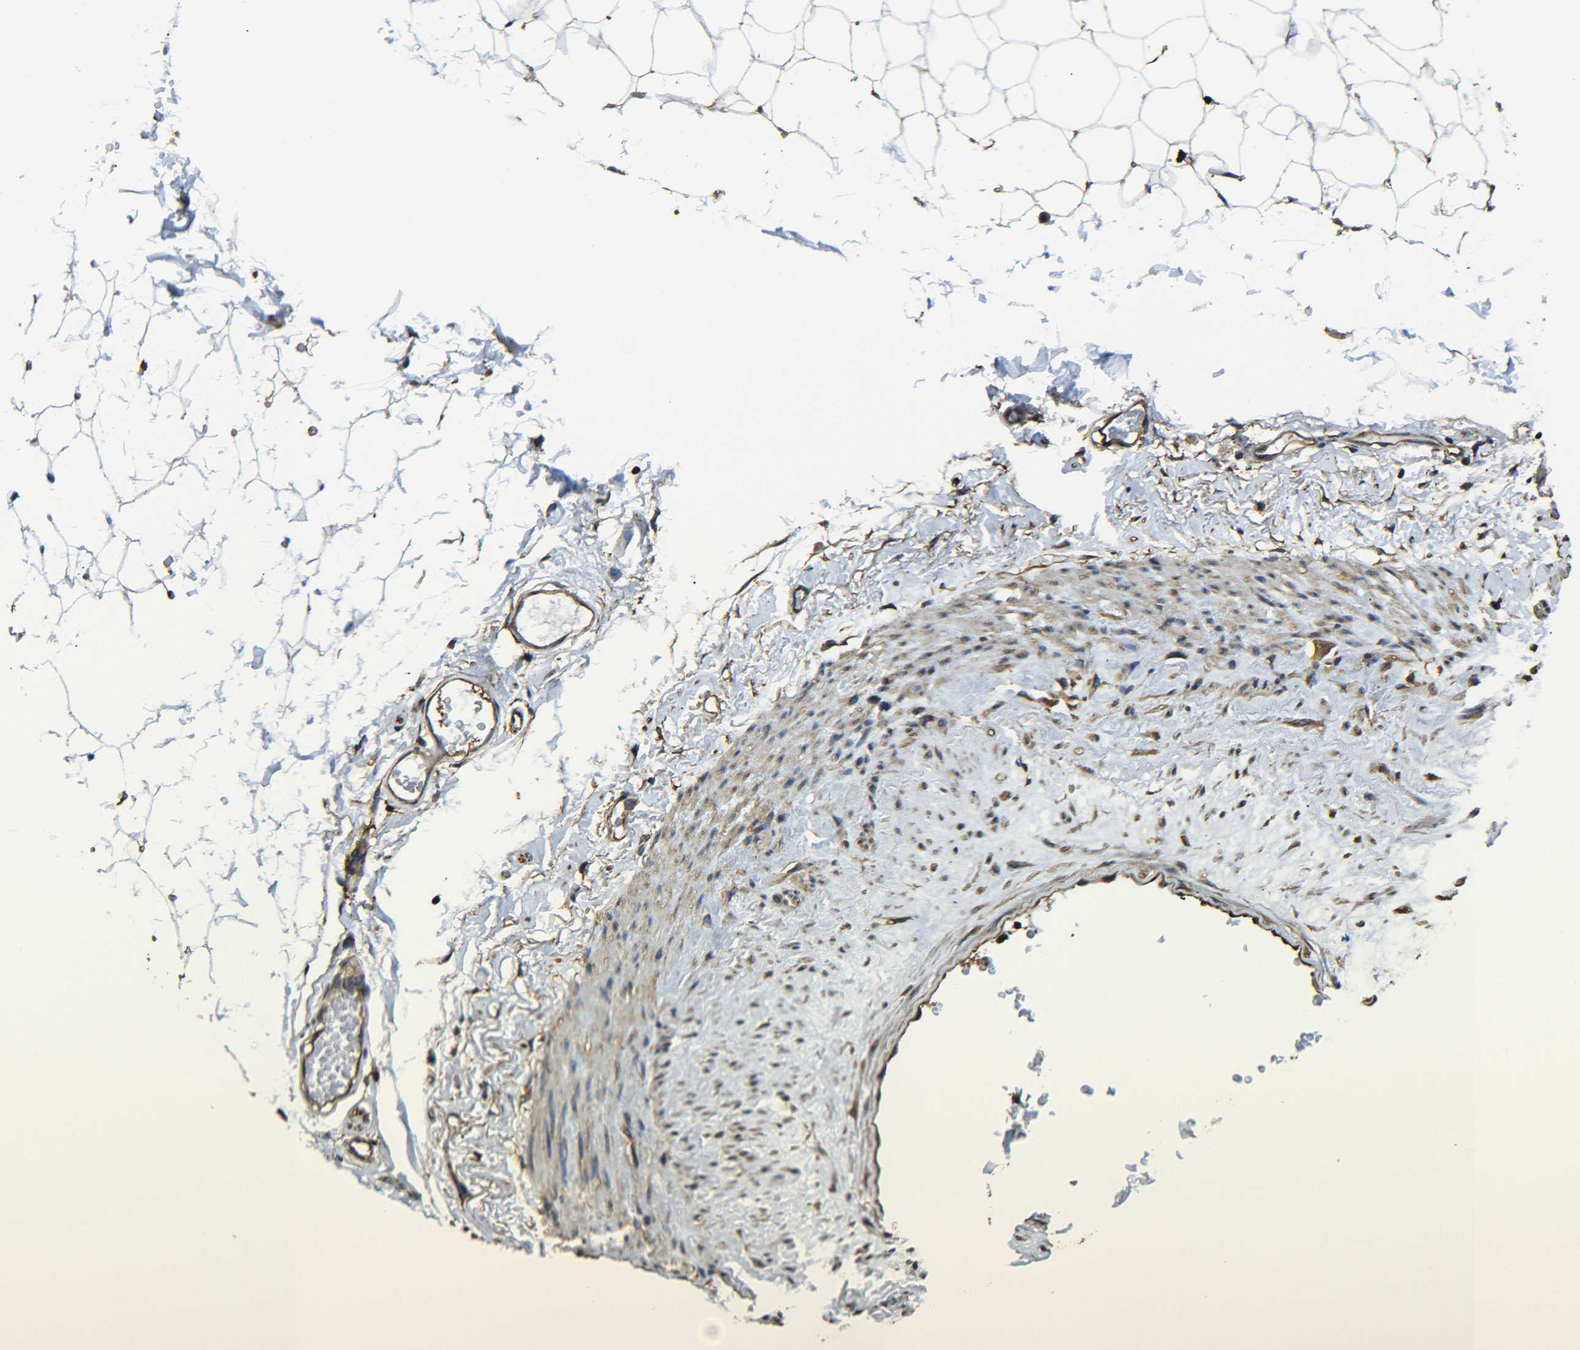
{"staining": {"intensity": "moderate", "quantity": ">75%", "location": "cytoplasmic/membranous"}, "tissue": "adipose tissue", "cell_type": "Adipocytes", "image_type": "normal", "snomed": [{"axis": "morphology", "description": "Normal tissue, NOS"}, {"axis": "topography", "description": "Breast"}, {"axis": "topography", "description": "Soft tissue"}], "caption": "A brown stain shows moderate cytoplasmic/membranous staining of a protein in adipocytes of unremarkable human adipose tissue.", "gene": "TUBB", "patient": {"sex": "female", "age": 75}}